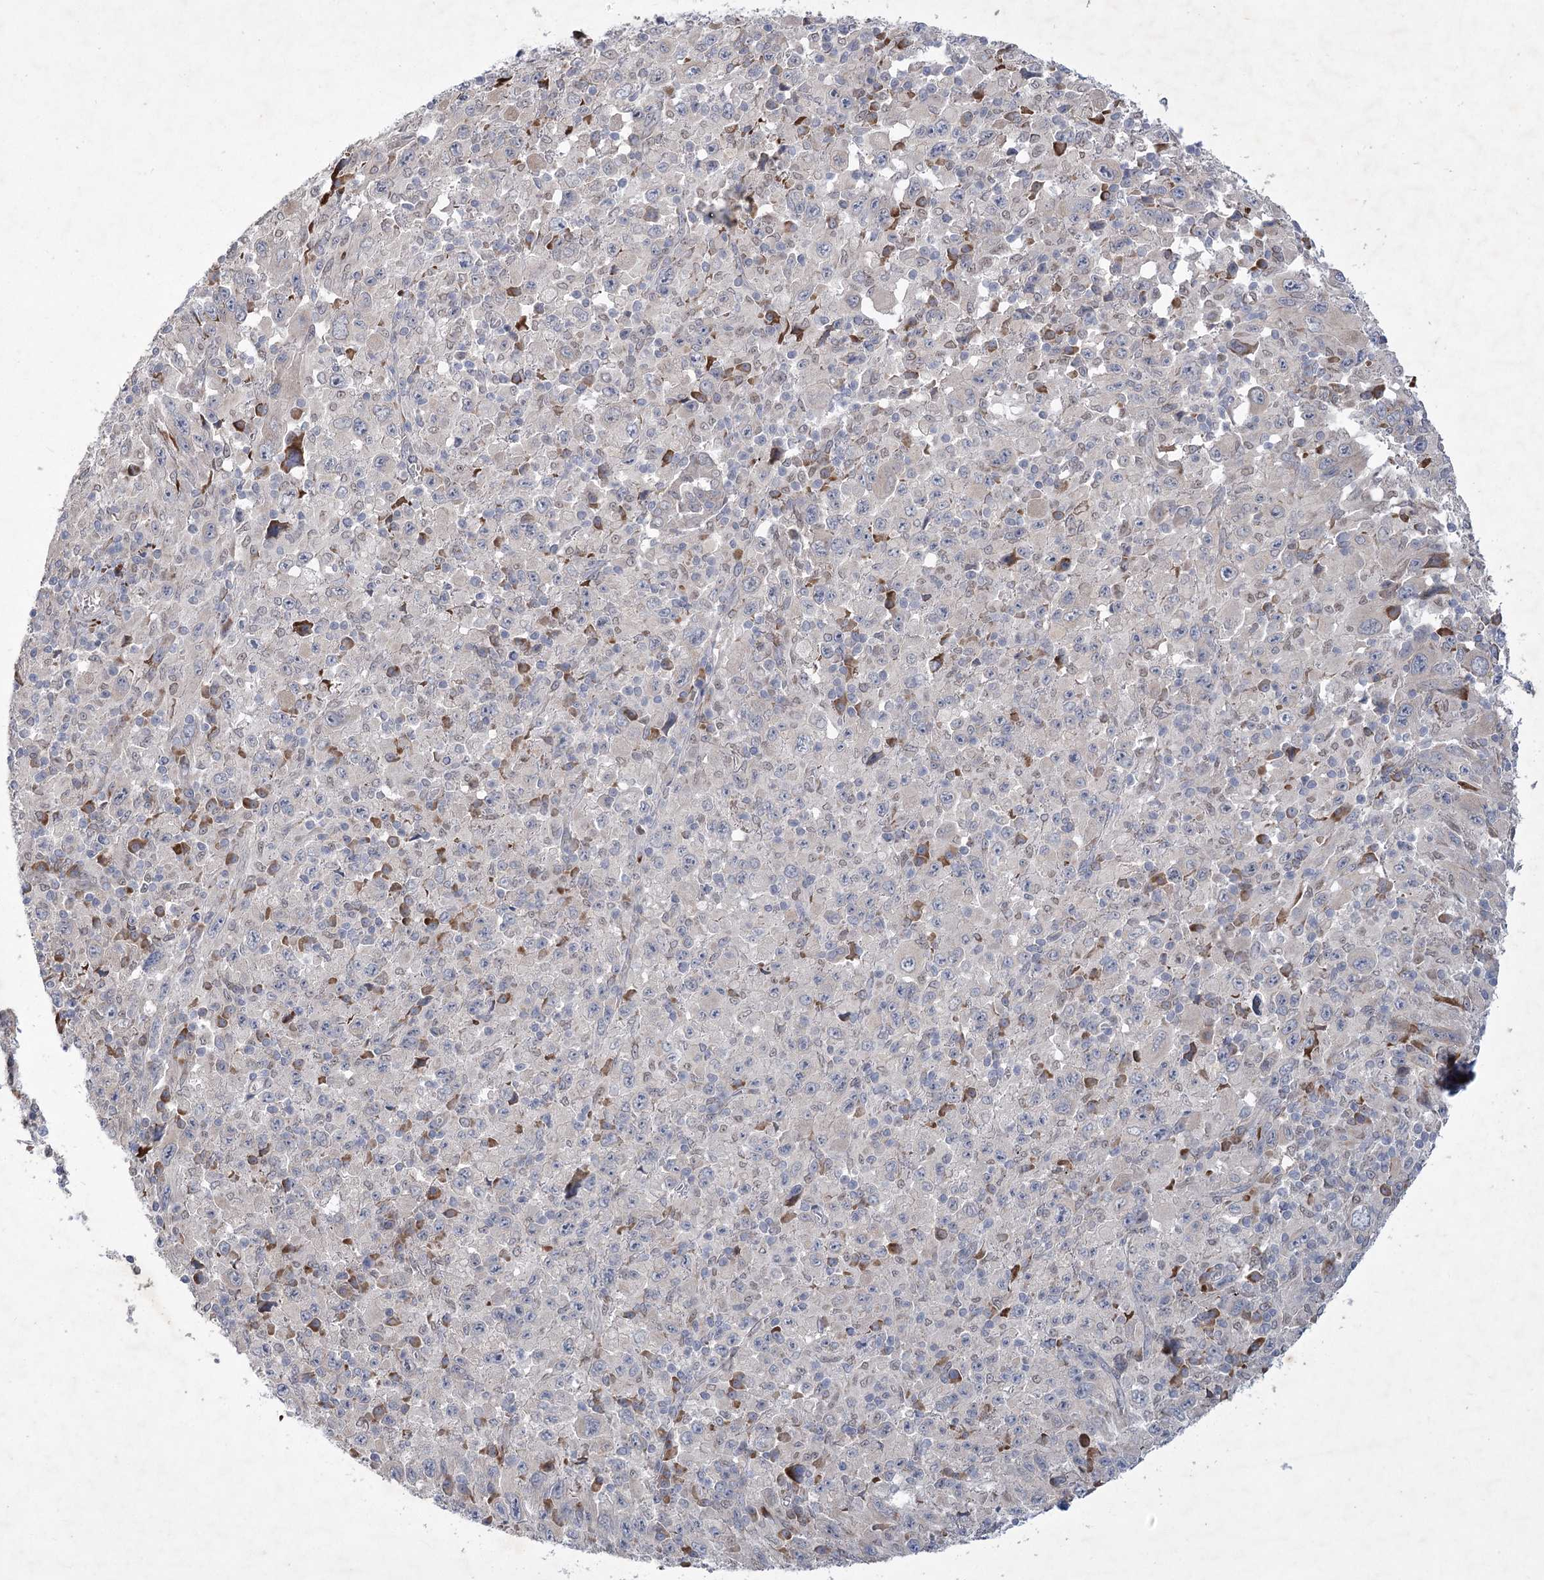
{"staining": {"intensity": "negative", "quantity": "none", "location": "none"}, "tissue": "melanoma", "cell_type": "Tumor cells", "image_type": "cancer", "snomed": [{"axis": "morphology", "description": "Malignant melanoma, Metastatic site"}, {"axis": "topography", "description": "Skin"}], "caption": "Immunohistochemical staining of malignant melanoma (metastatic site) shows no significant expression in tumor cells. (DAB IHC with hematoxylin counter stain).", "gene": "GCNT4", "patient": {"sex": "female", "age": 56}}